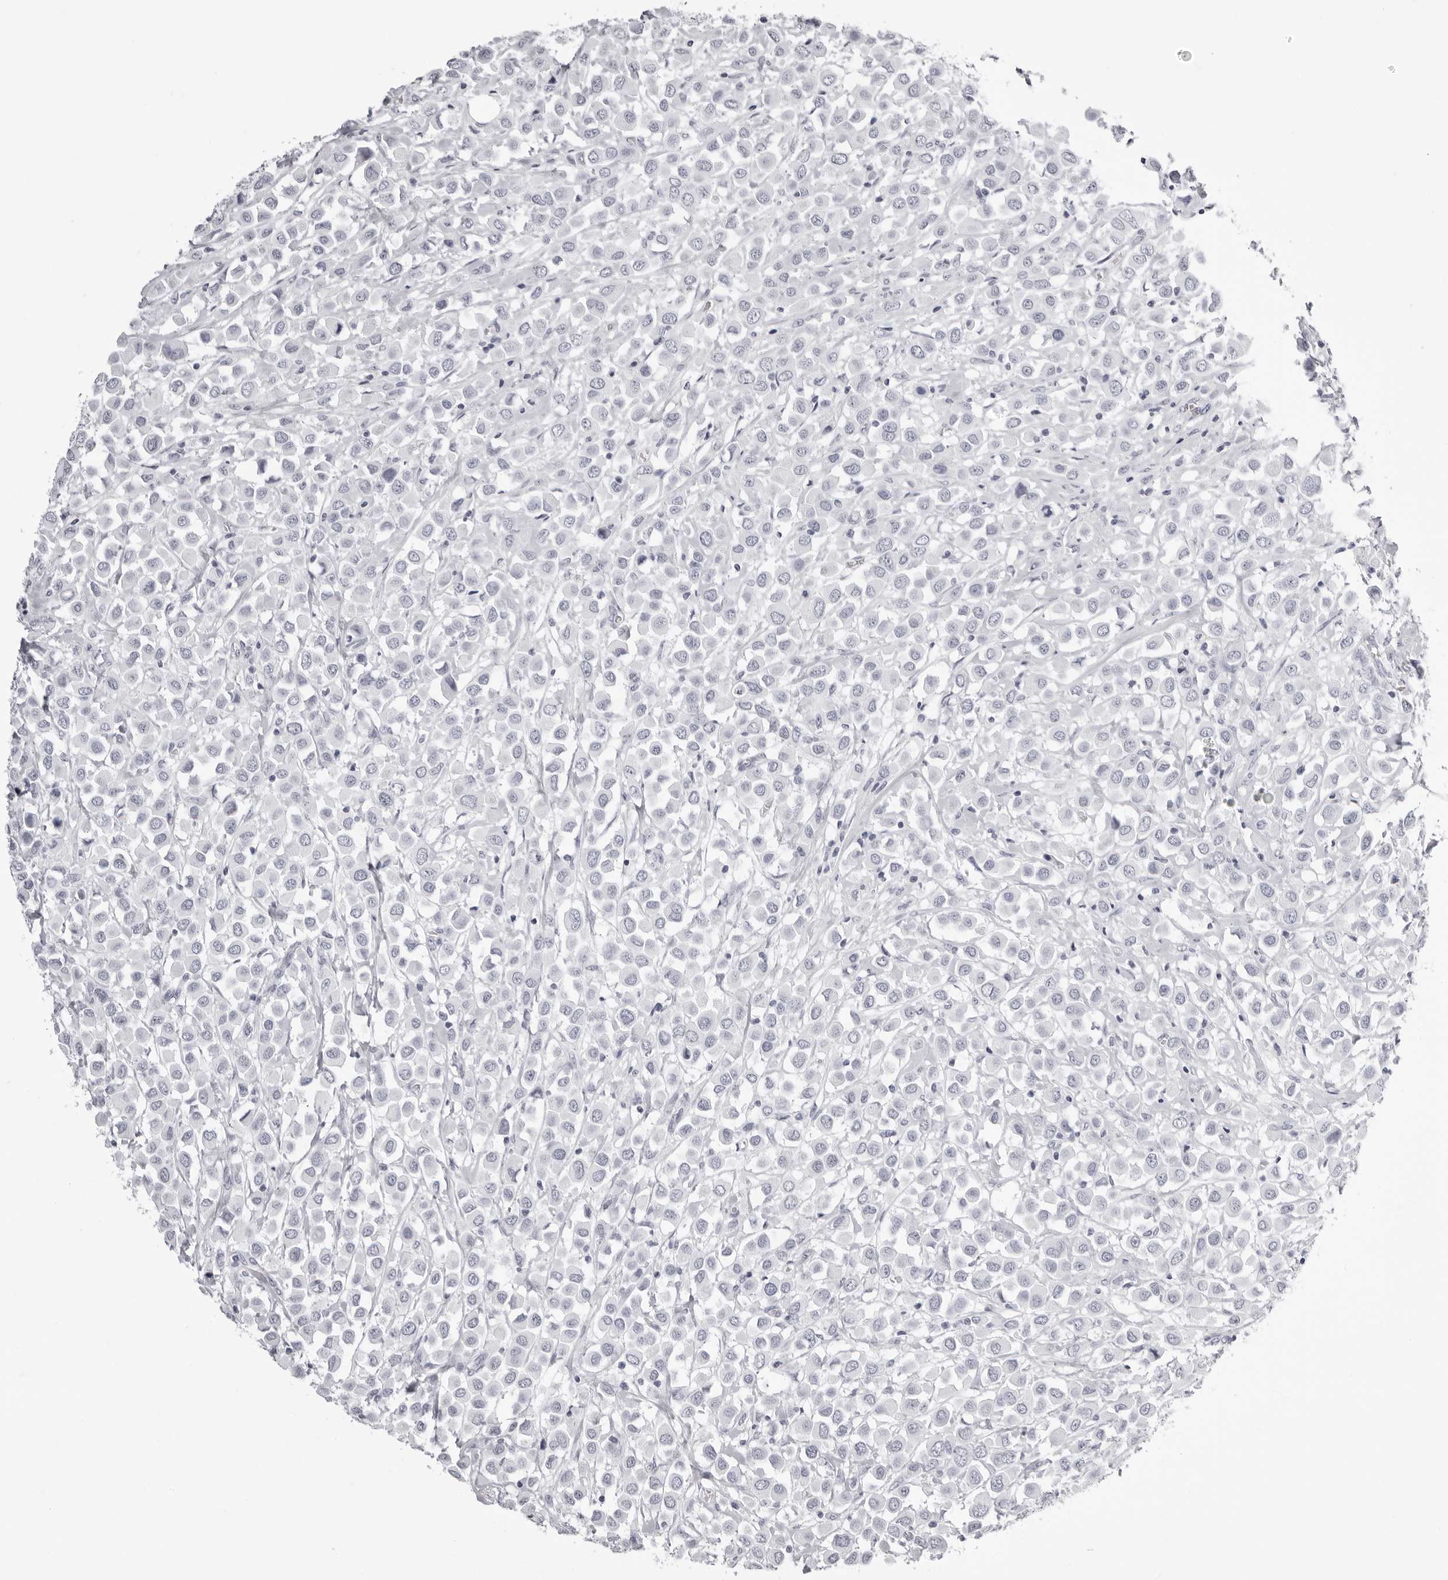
{"staining": {"intensity": "negative", "quantity": "none", "location": "none"}, "tissue": "breast cancer", "cell_type": "Tumor cells", "image_type": "cancer", "snomed": [{"axis": "morphology", "description": "Duct carcinoma"}, {"axis": "topography", "description": "Breast"}], "caption": "Breast cancer (intraductal carcinoma) was stained to show a protein in brown. There is no significant staining in tumor cells.", "gene": "RHO", "patient": {"sex": "female", "age": 61}}